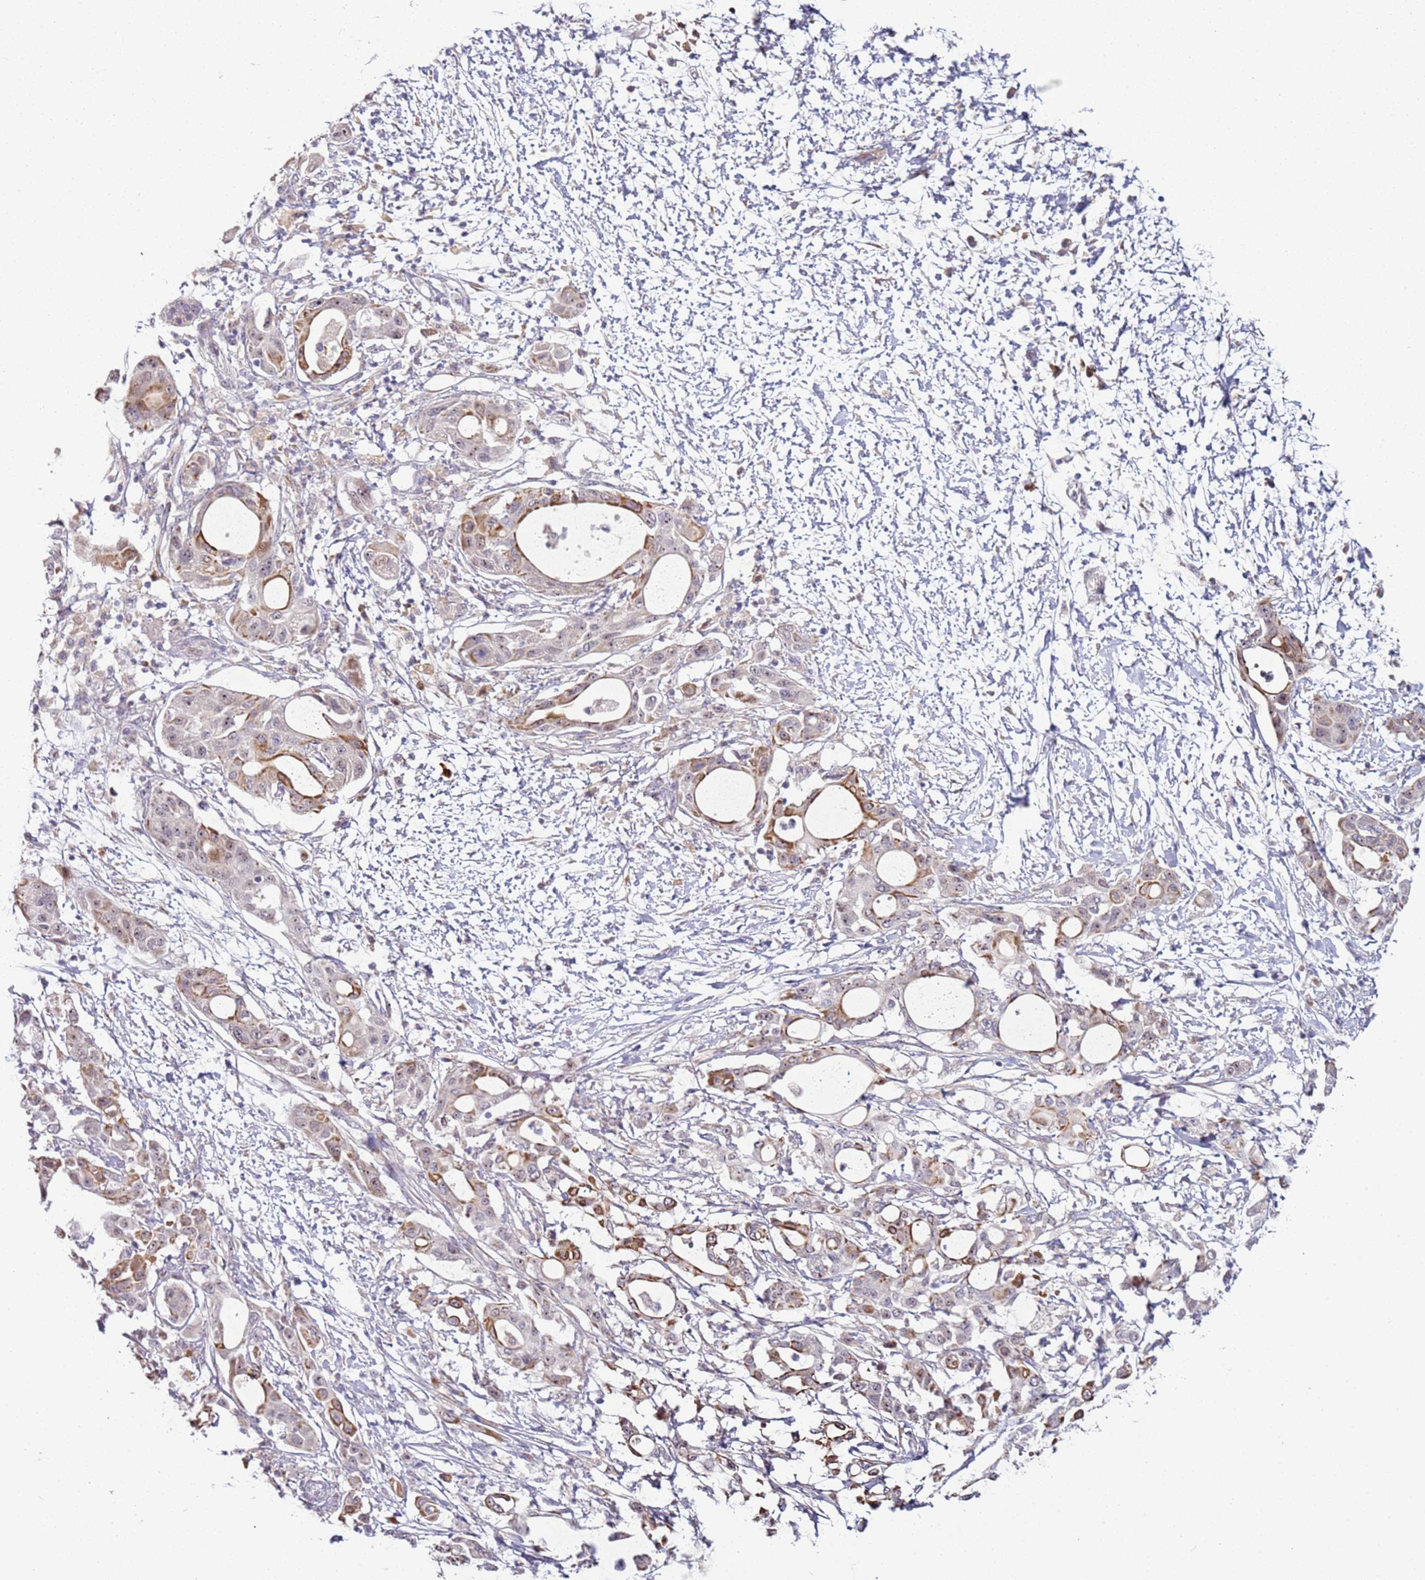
{"staining": {"intensity": "moderate", "quantity": "25%-75%", "location": "cytoplasmic/membranous,nuclear"}, "tissue": "pancreatic cancer", "cell_type": "Tumor cells", "image_type": "cancer", "snomed": [{"axis": "morphology", "description": "Adenocarcinoma, NOS"}, {"axis": "topography", "description": "Pancreas"}], "caption": "Moderate cytoplasmic/membranous and nuclear staining is identified in approximately 25%-75% of tumor cells in pancreatic cancer (adenocarcinoma).", "gene": "UCMA", "patient": {"sex": "male", "age": 68}}